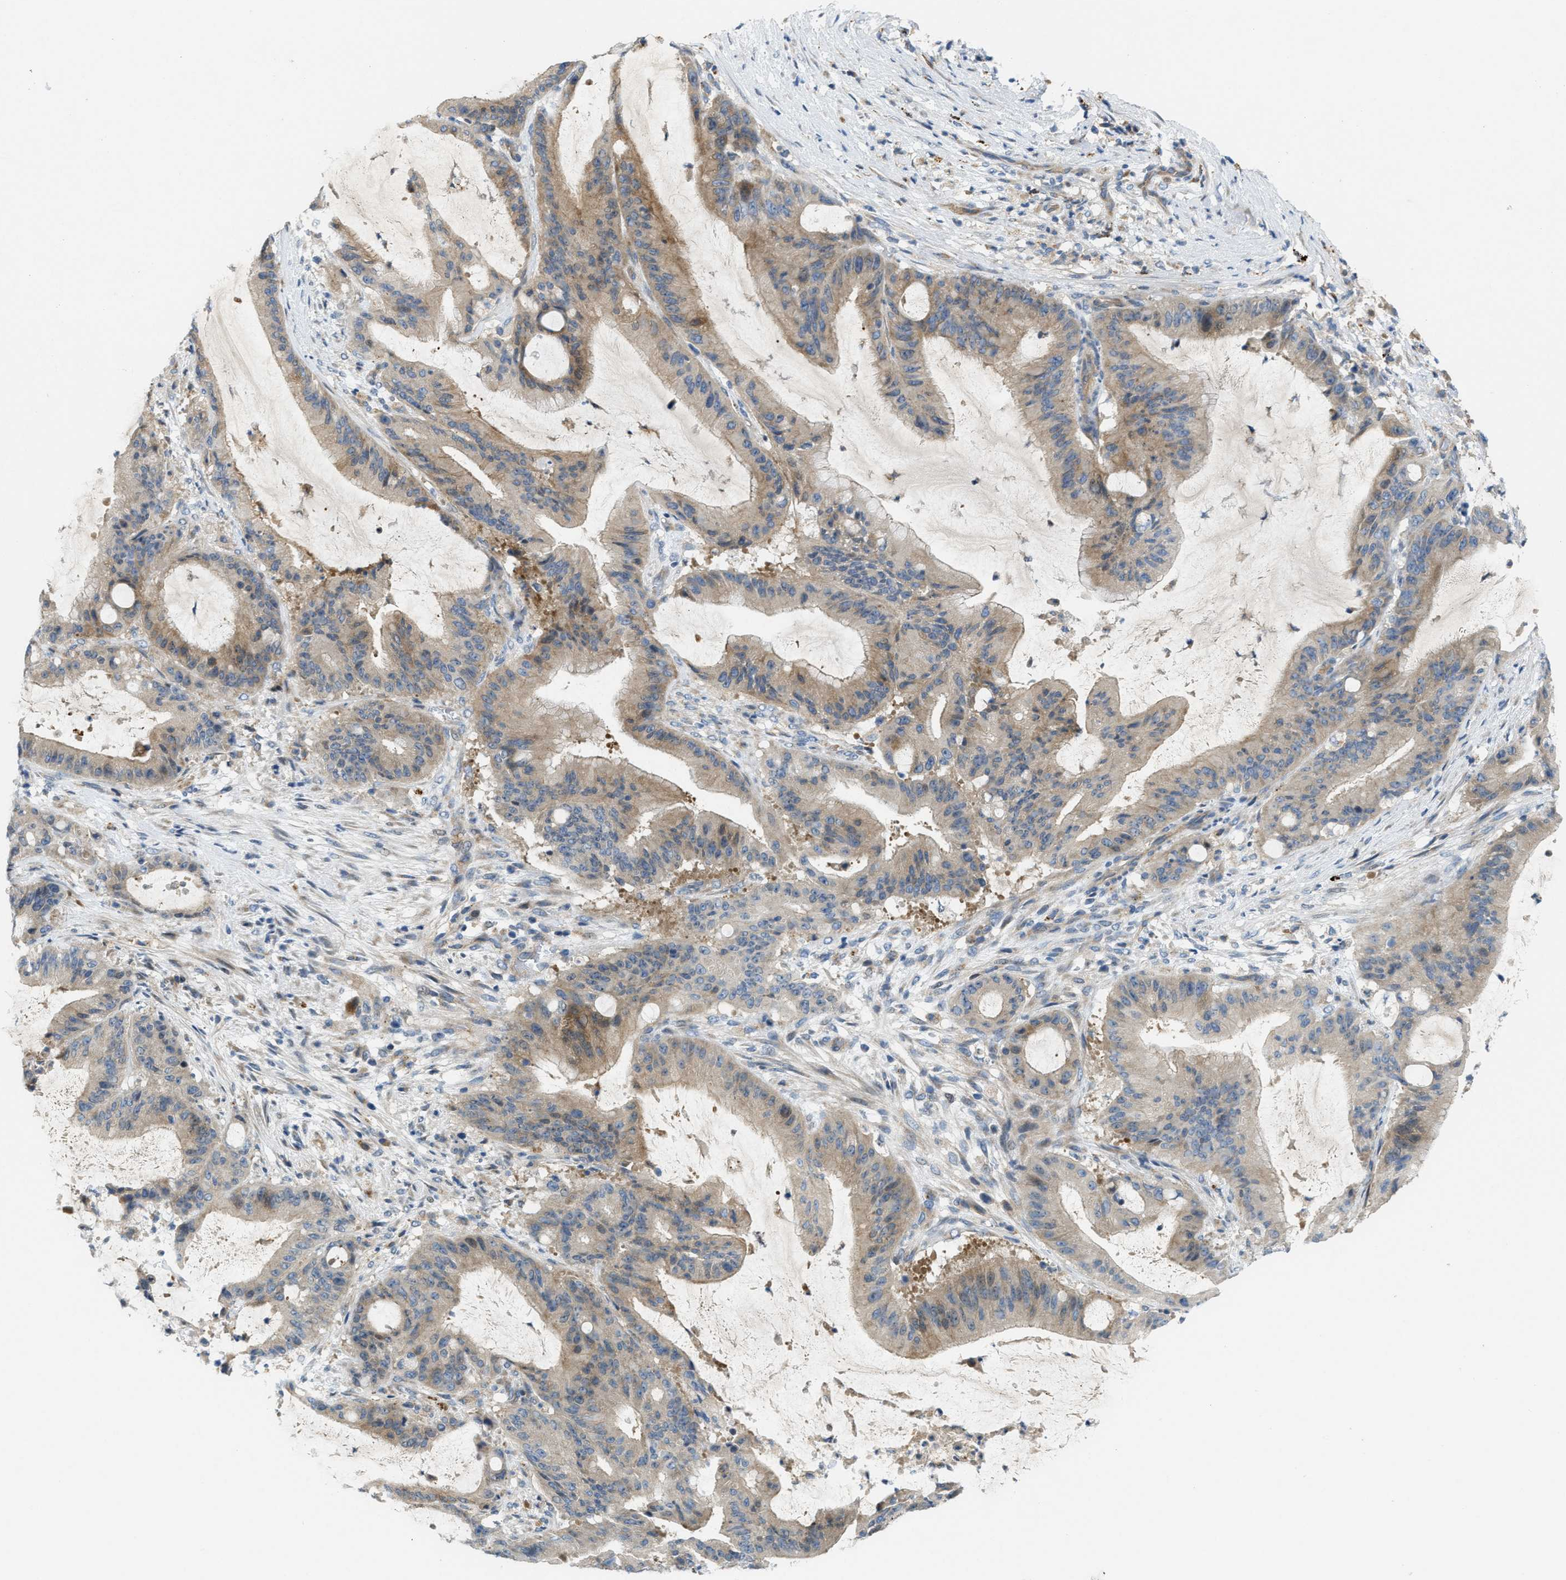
{"staining": {"intensity": "weak", "quantity": "25%-75%", "location": "cytoplasmic/membranous"}, "tissue": "liver cancer", "cell_type": "Tumor cells", "image_type": "cancer", "snomed": [{"axis": "morphology", "description": "Normal tissue, NOS"}, {"axis": "morphology", "description": "Cholangiocarcinoma"}, {"axis": "topography", "description": "Liver"}, {"axis": "topography", "description": "Peripheral nerve tissue"}], "caption": "Immunohistochemical staining of liver cancer displays weak cytoplasmic/membranous protein positivity in about 25%-75% of tumor cells.", "gene": "KLHDC10", "patient": {"sex": "female", "age": 73}}